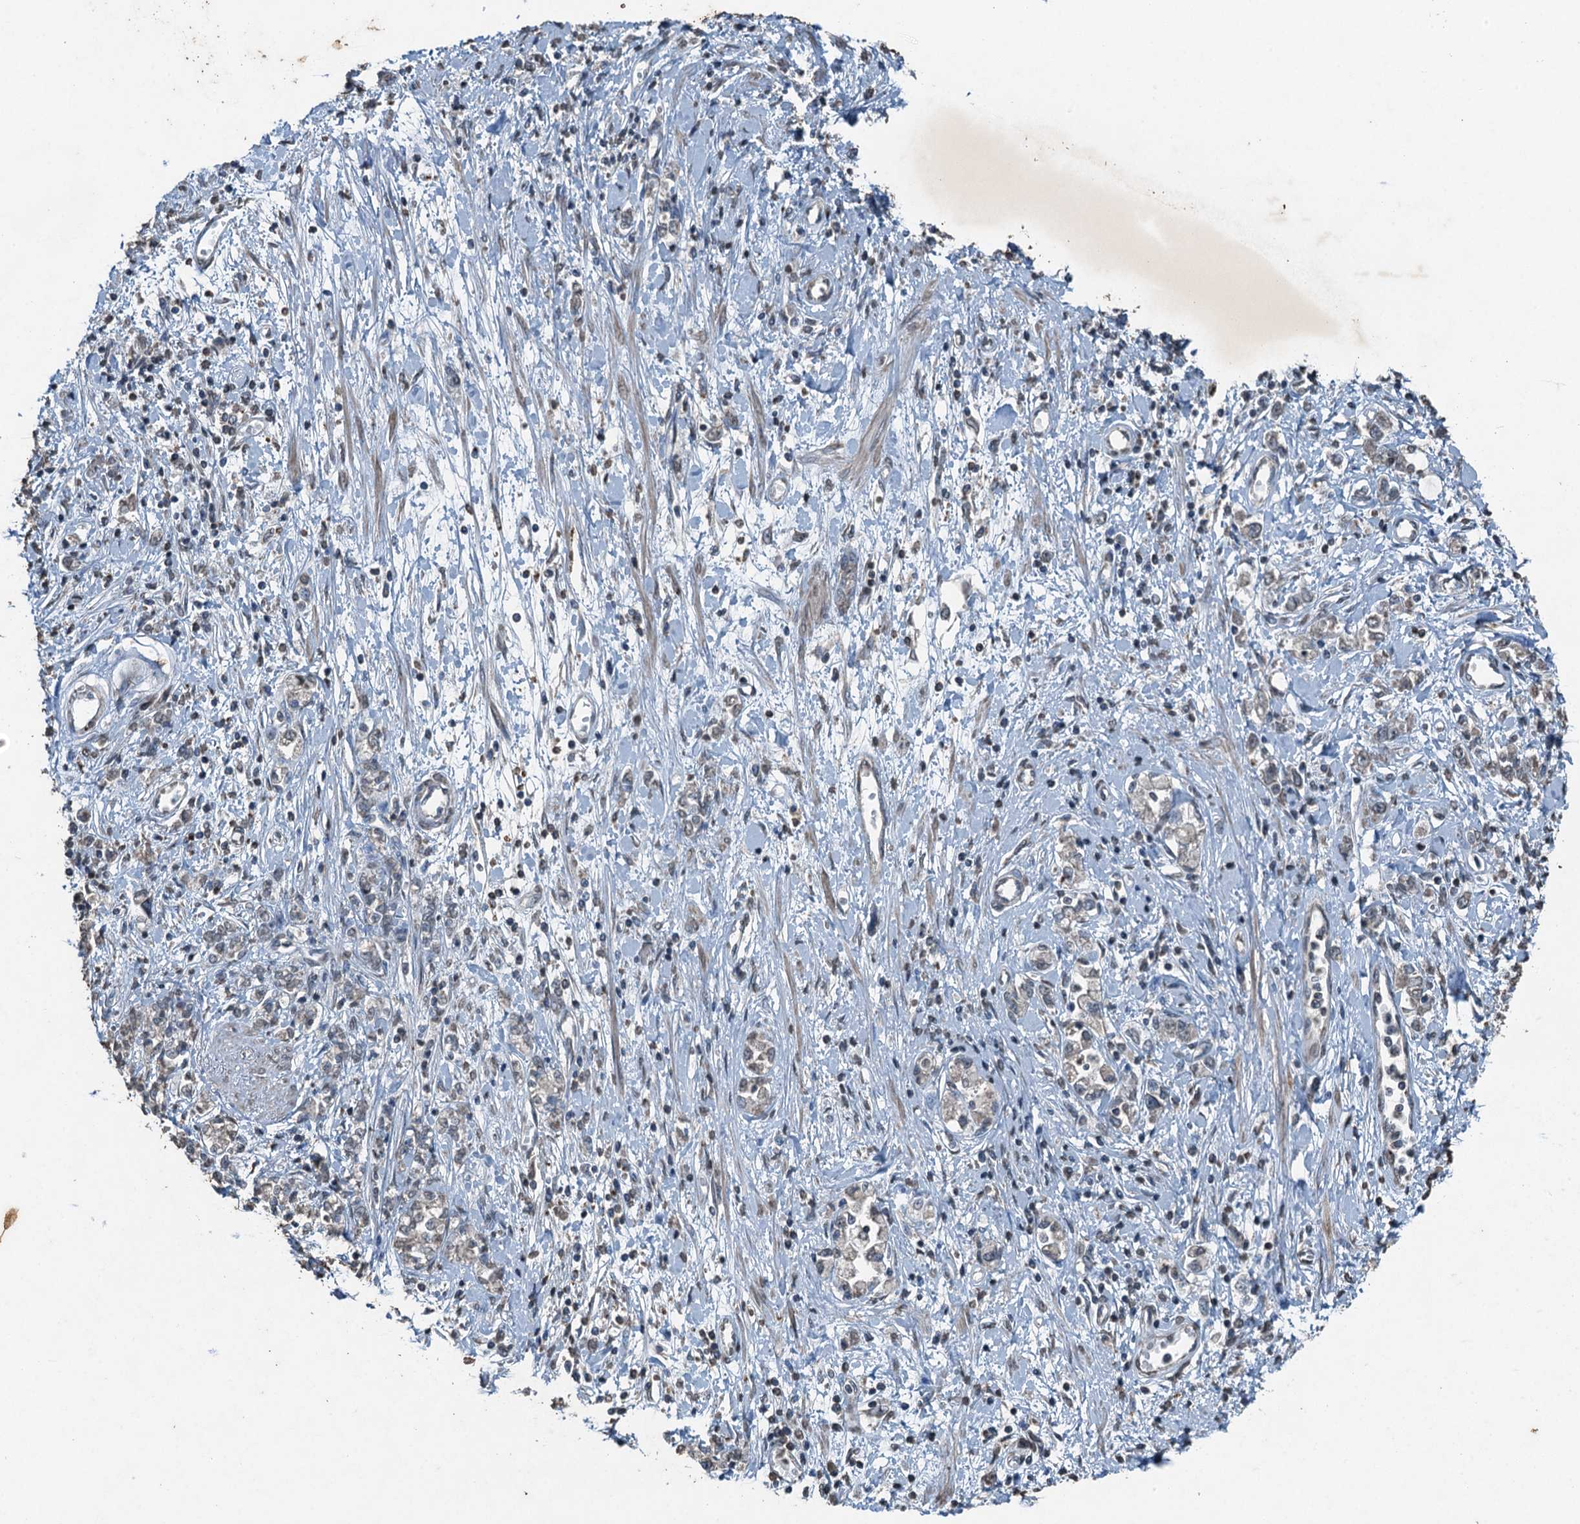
{"staining": {"intensity": "weak", "quantity": "<25%", "location": "cytoplasmic/membranous"}, "tissue": "stomach cancer", "cell_type": "Tumor cells", "image_type": "cancer", "snomed": [{"axis": "morphology", "description": "Adenocarcinoma, NOS"}, {"axis": "topography", "description": "Stomach"}], "caption": "Protein analysis of stomach cancer (adenocarcinoma) demonstrates no significant staining in tumor cells.", "gene": "TCTN1", "patient": {"sex": "female", "age": 76}}